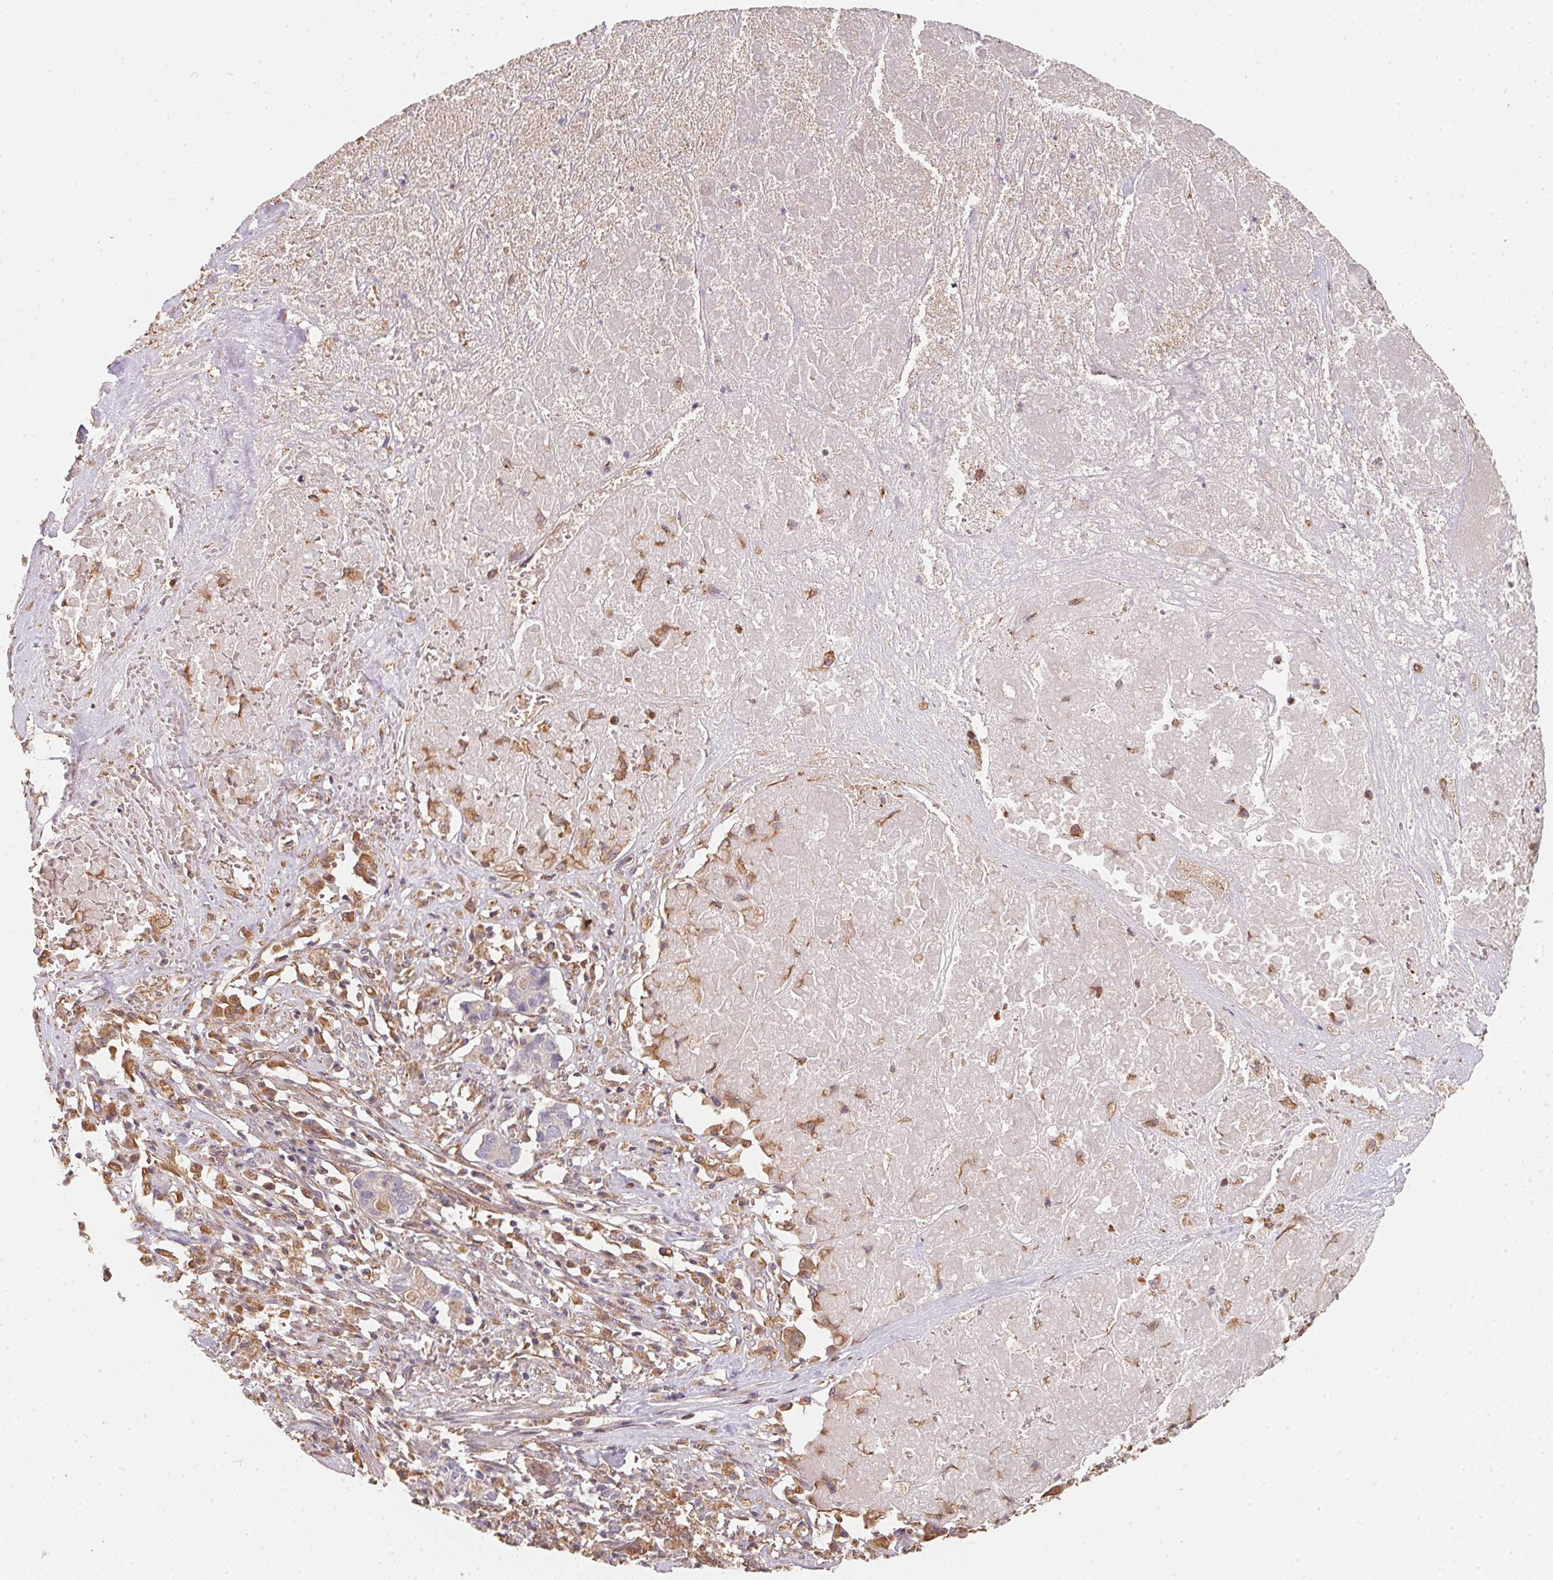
{"staining": {"intensity": "negative", "quantity": "none", "location": "none"}, "tissue": "pancreatic cancer", "cell_type": "Tumor cells", "image_type": "cancer", "snomed": [{"axis": "morphology", "description": "Adenocarcinoma, NOS"}, {"axis": "topography", "description": "Pancreas"}], "caption": "Tumor cells are negative for protein expression in human pancreatic adenocarcinoma.", "gene": "TBKBP1", "patient": {"sex": "male", "age": 50}}